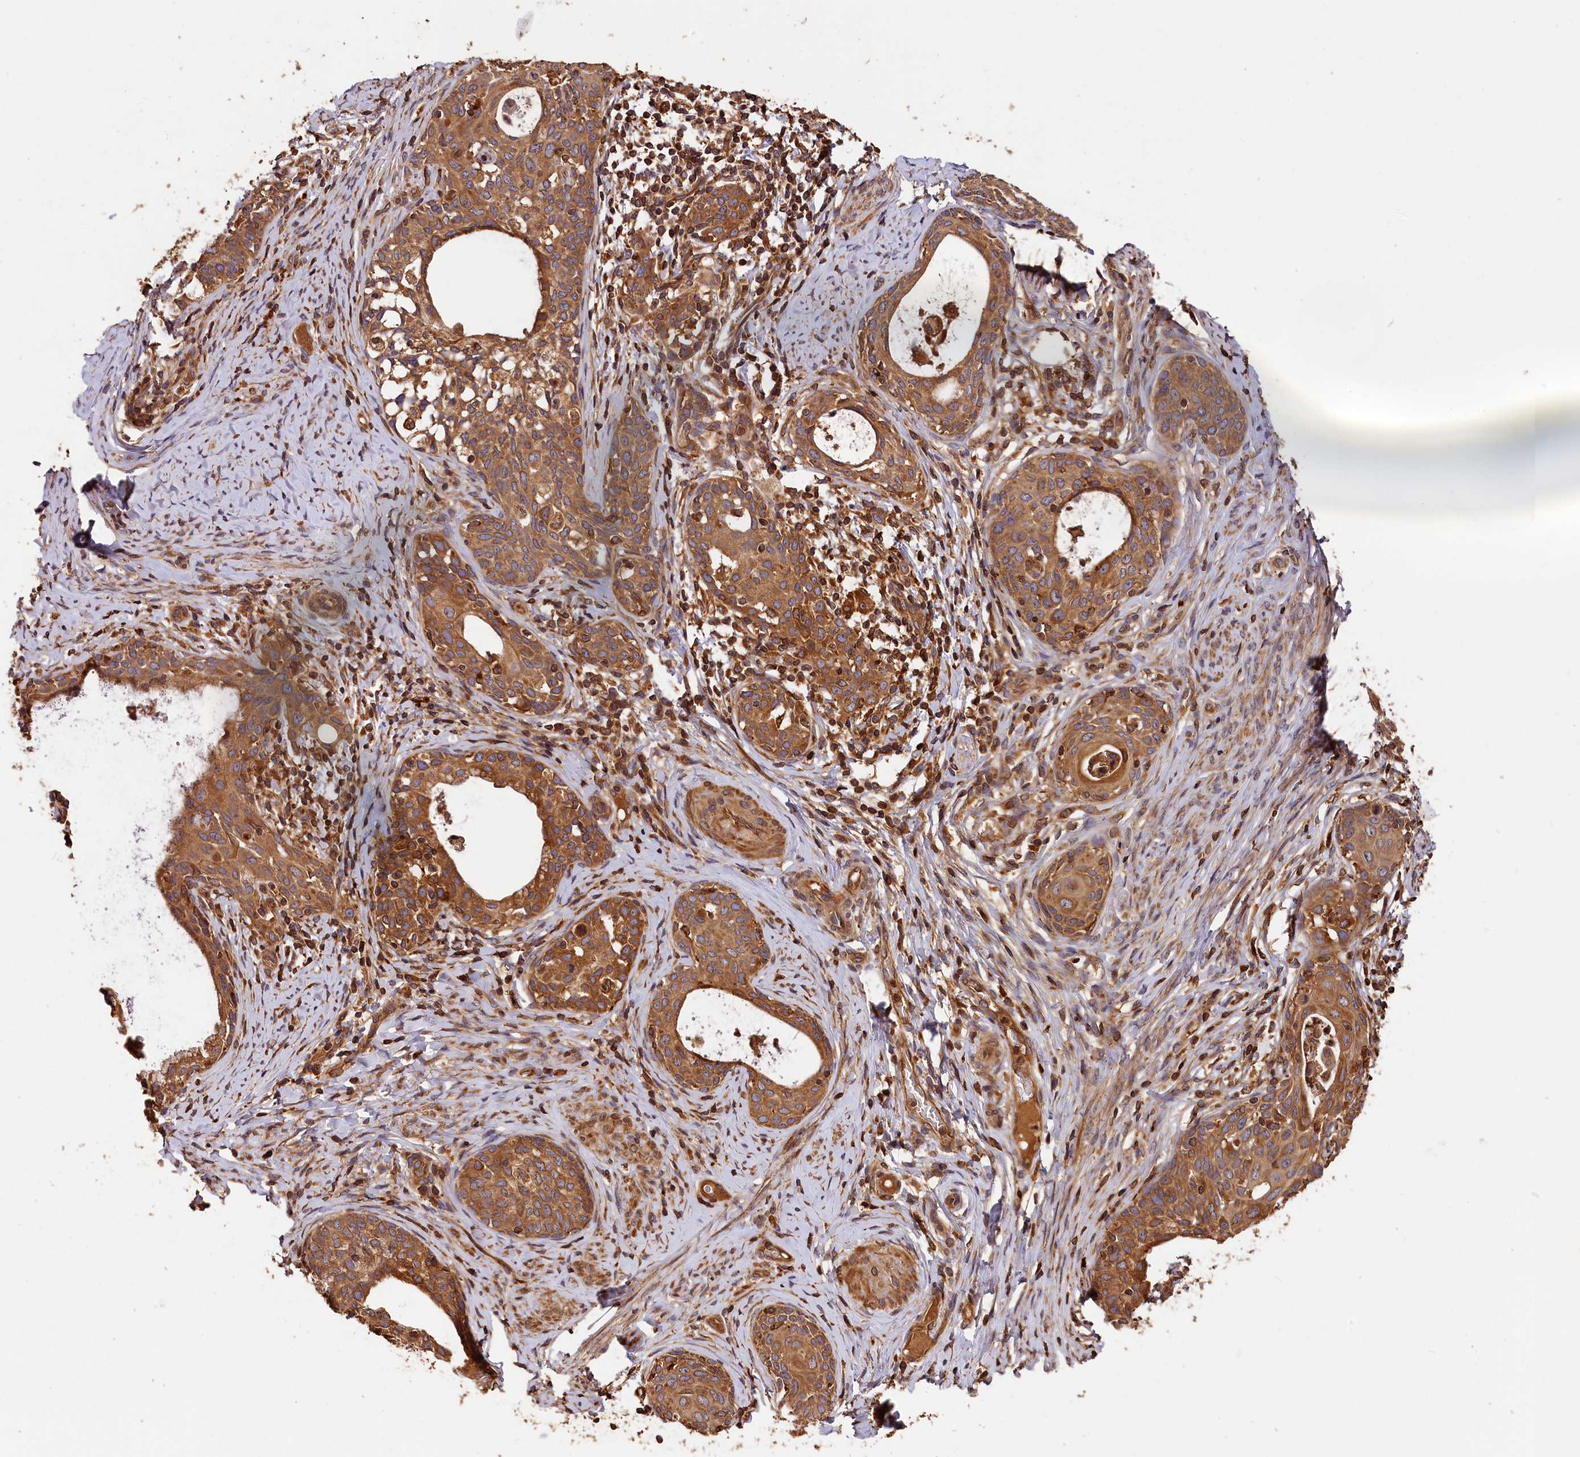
{"staining": {"intensity": "moderate", "quantity": ">75%", "location": "cytoplasmic/membranous"}, "tissue": "cervical cancer", "cell_type": "Tumor cells", "image_type": "cancer", "snomed": [{"axis": "morphology", "description": "Squamous cell carcinoma, NOS"}, {"axis": "morphology", "description": "Adenocarcinoma, NOS"}, {"axis": "topography", "description": "Cervix"}], "caption": "Human squamous cell carcinoma (cervical) stained with a protein marker exhibits moderate staining in tumor cells.", "gene": "HMOX2", "patient": {"sex": "female", "age": 52}}